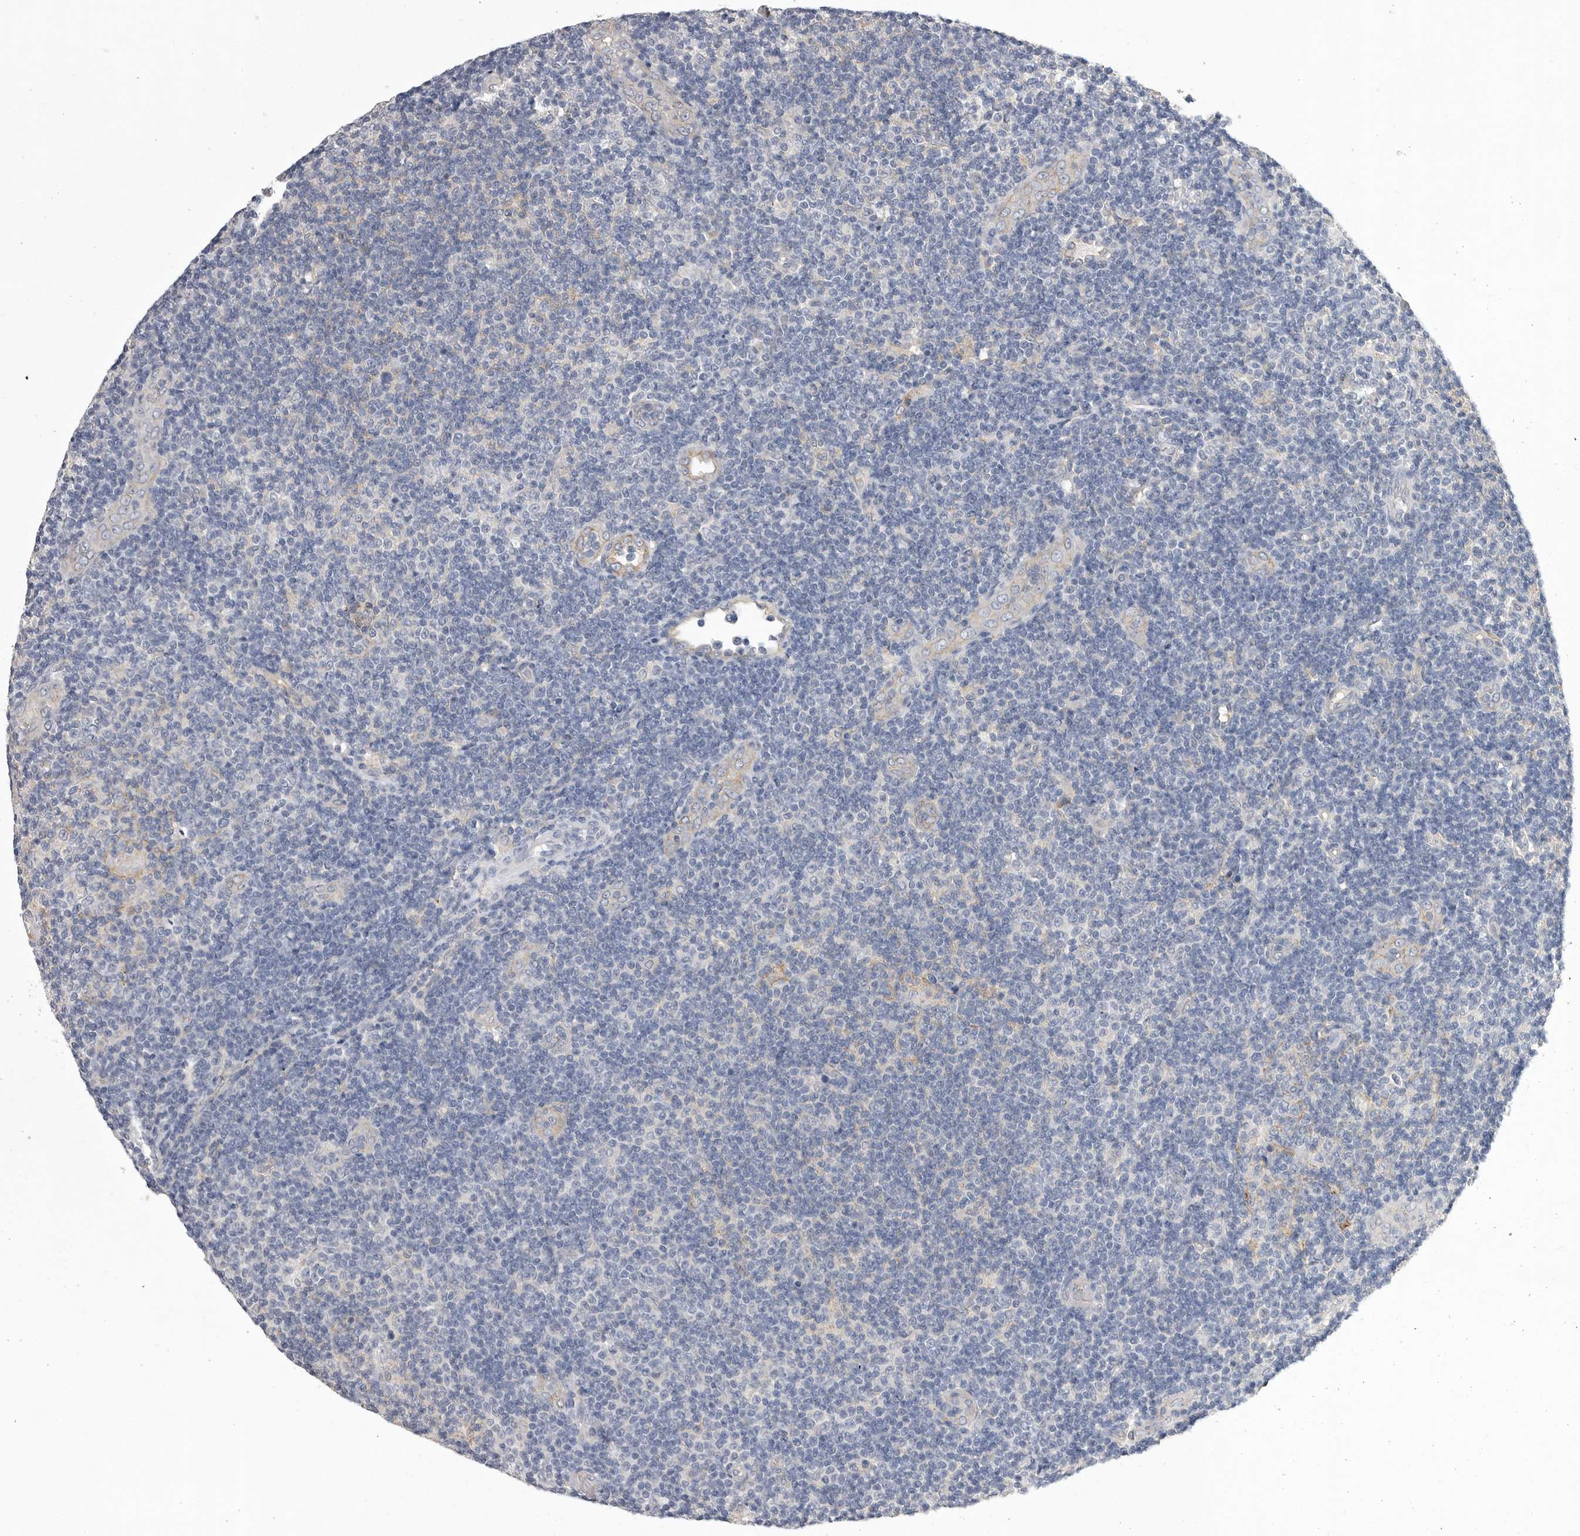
{"staining": {"intensity": "negative", "quantity": "none", "location": "none"}, "tissue": "lymphoma", "cell_type": "Tumor cells", "image_type": "cancer", "snomed": [{"axis": "morphology", "description": "Malignant lymphoma, non-Hodgkin's type, Low grade"}, {"axis": "topography", "description": "Lymph node"}], "caption": "High power microscopy photomicrograph of an IHC photomicrograph of low-grade malignant lymphoma, non-Hodgkin's type, revealing no significant expression in tumor cells.", "gene": "NECTIN2", "patient": {"sex": "male", "age": 83}}